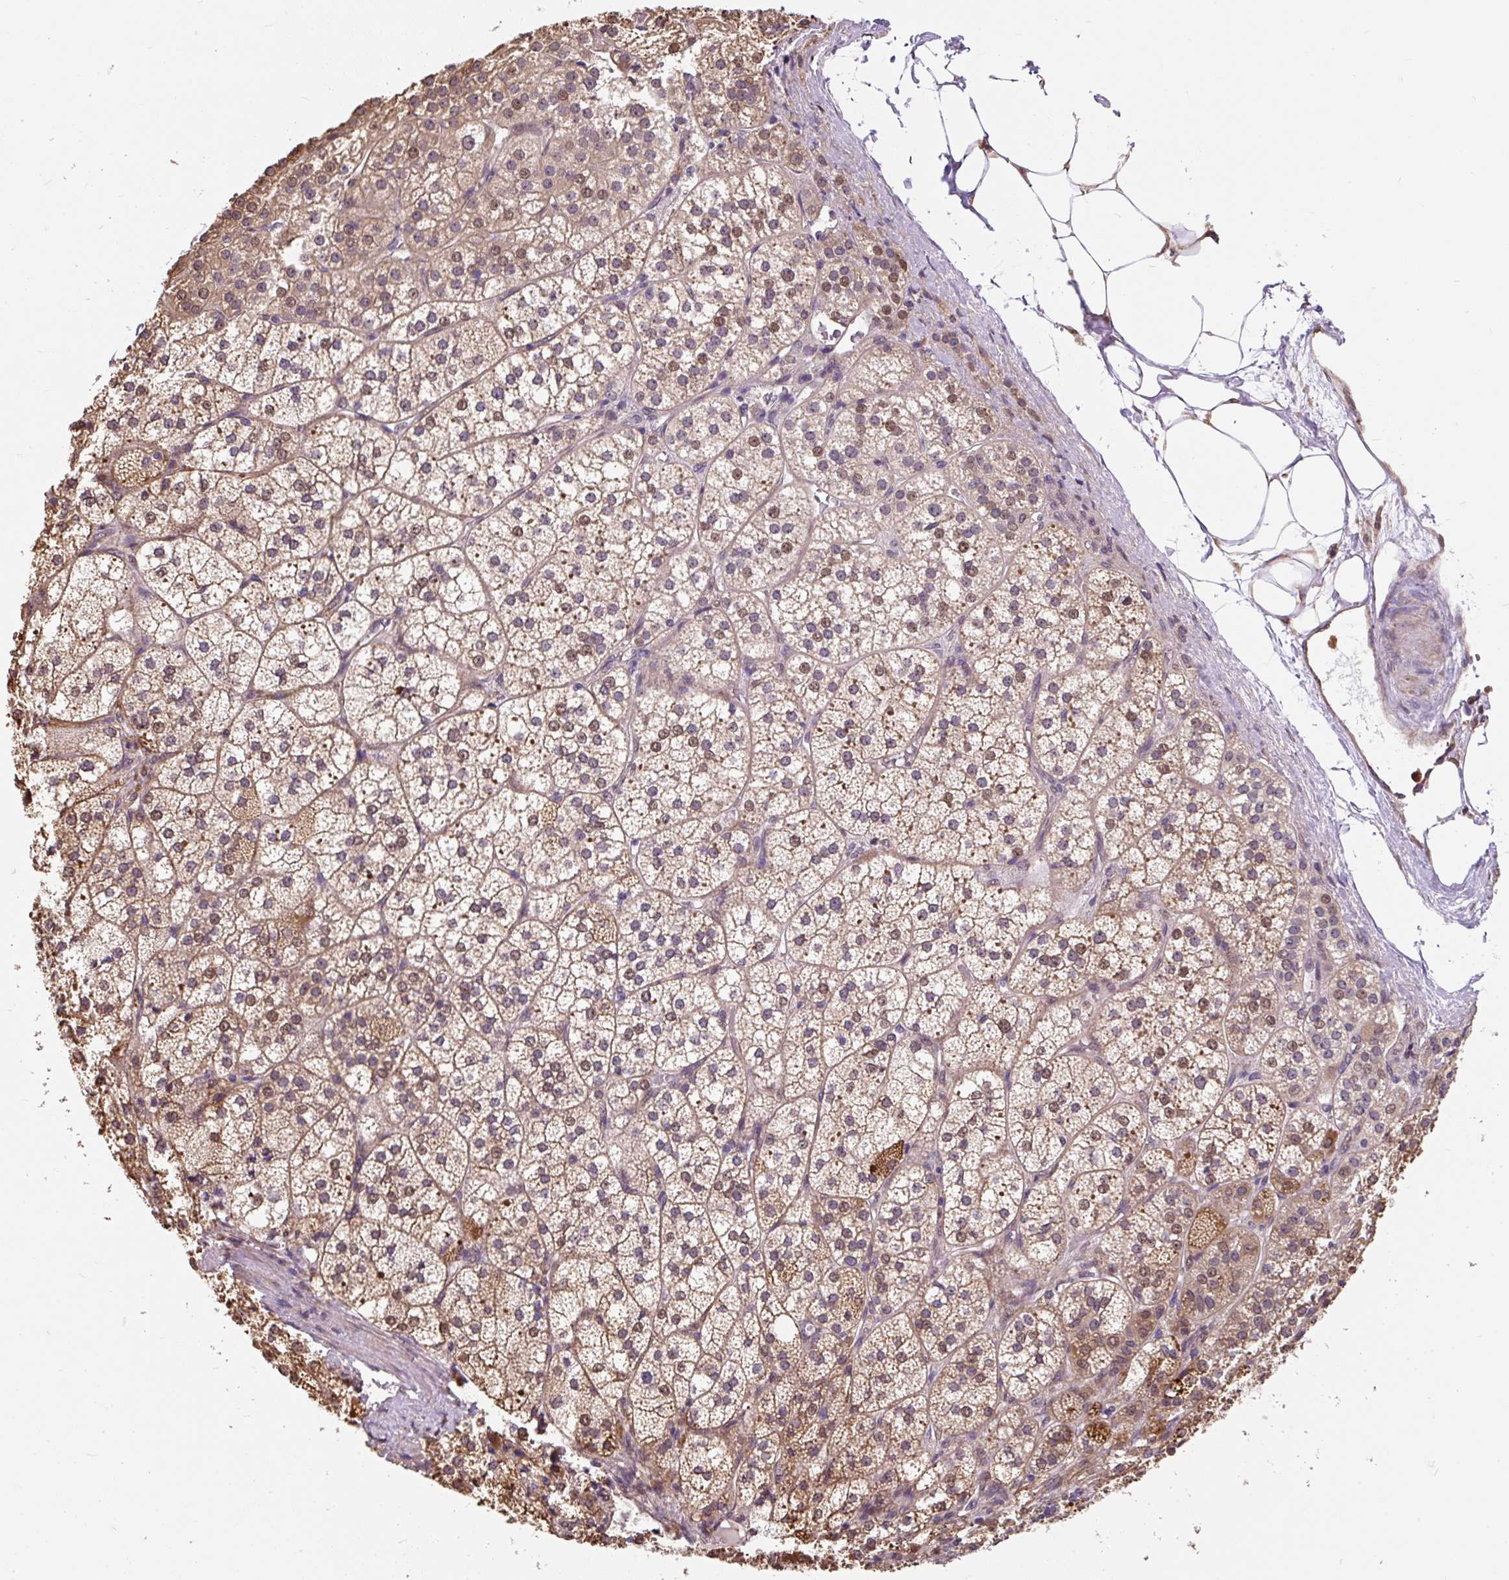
{"staining": {"intensity": "moderate", "quantity": ">75%", "location": "cytoplasmic/membranous,nuclear"}, "tissue": "adrenal gland", "cell_type": "Glandular cells", "image_type": "normal", "snomed": [{"axis": "morphology", "description": "Normal tissue, NOS"}, {"axis": "topography", "description": "Adrenal gland"}], "caption": "This micrograph displays immunohistochemistry (IHC) staining of benign adrenal gland, with medium moderate cytoplasmic/membranous,nuclear staining in about >75% of glandular cells.", "gene": "PUS7L", "patient": {"sex": "female", "age": 60}}